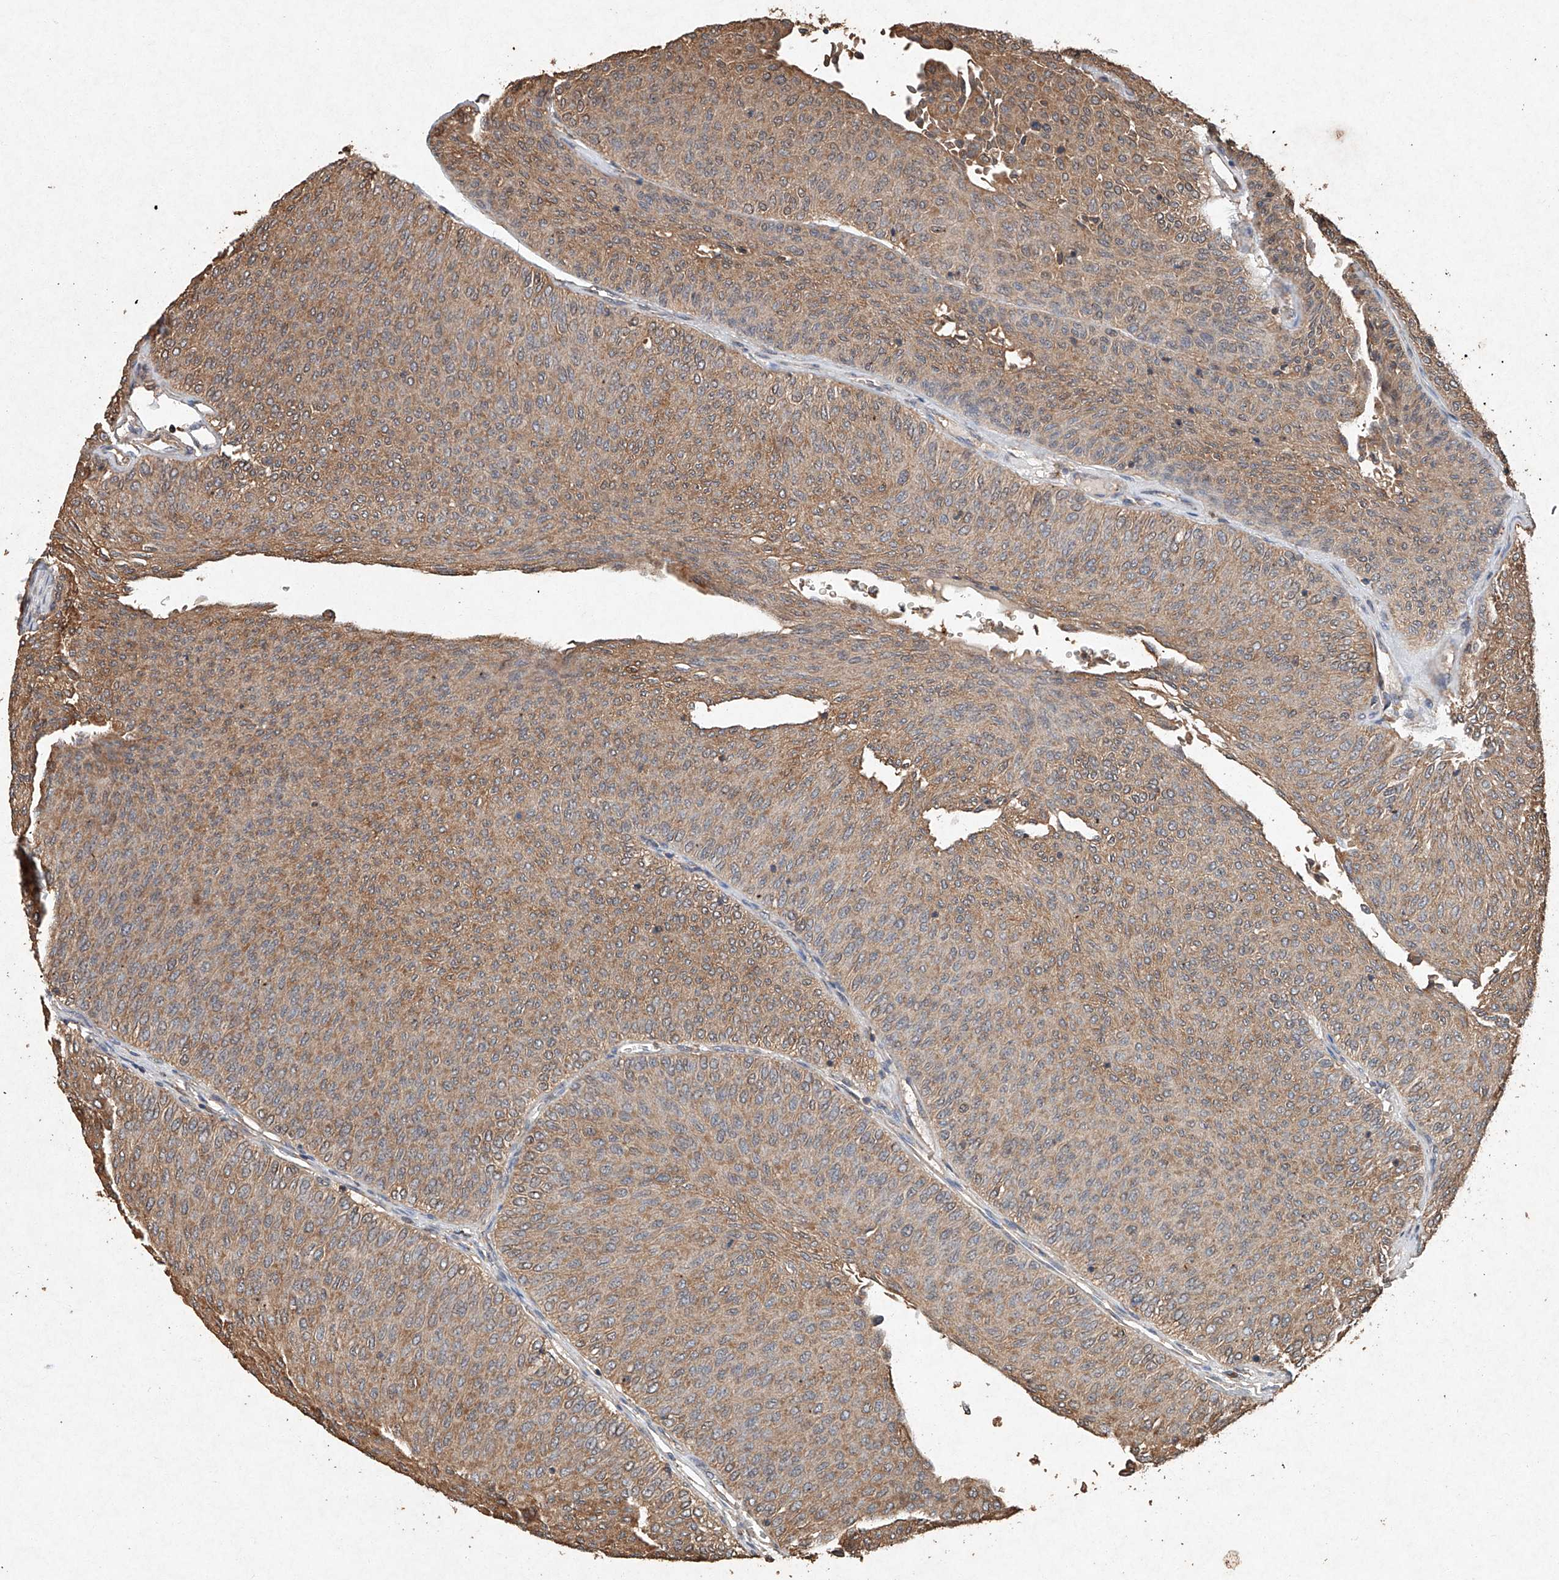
{"staining": {"intensity": "moderate", "quantity": ">75%", "location": "cytoplasmic/membranous"}, "tissue": "urothelial cancer", "cell_type": "Tumor cells", "image_type": "cancer", "snomed": [{"axis": "morphology", "description": "Urothelial carcinoma, Low grade"}, {"axis": "topography", "description": "Urinary bladder"}], "caption": "A brown stain shows moderate cytoplasmic/membranous positivity of a protein in human low-grade urothelial carcinoma tumor cells.", "gene": "STK3", "patient": {"sex": "male", "age": 78}}